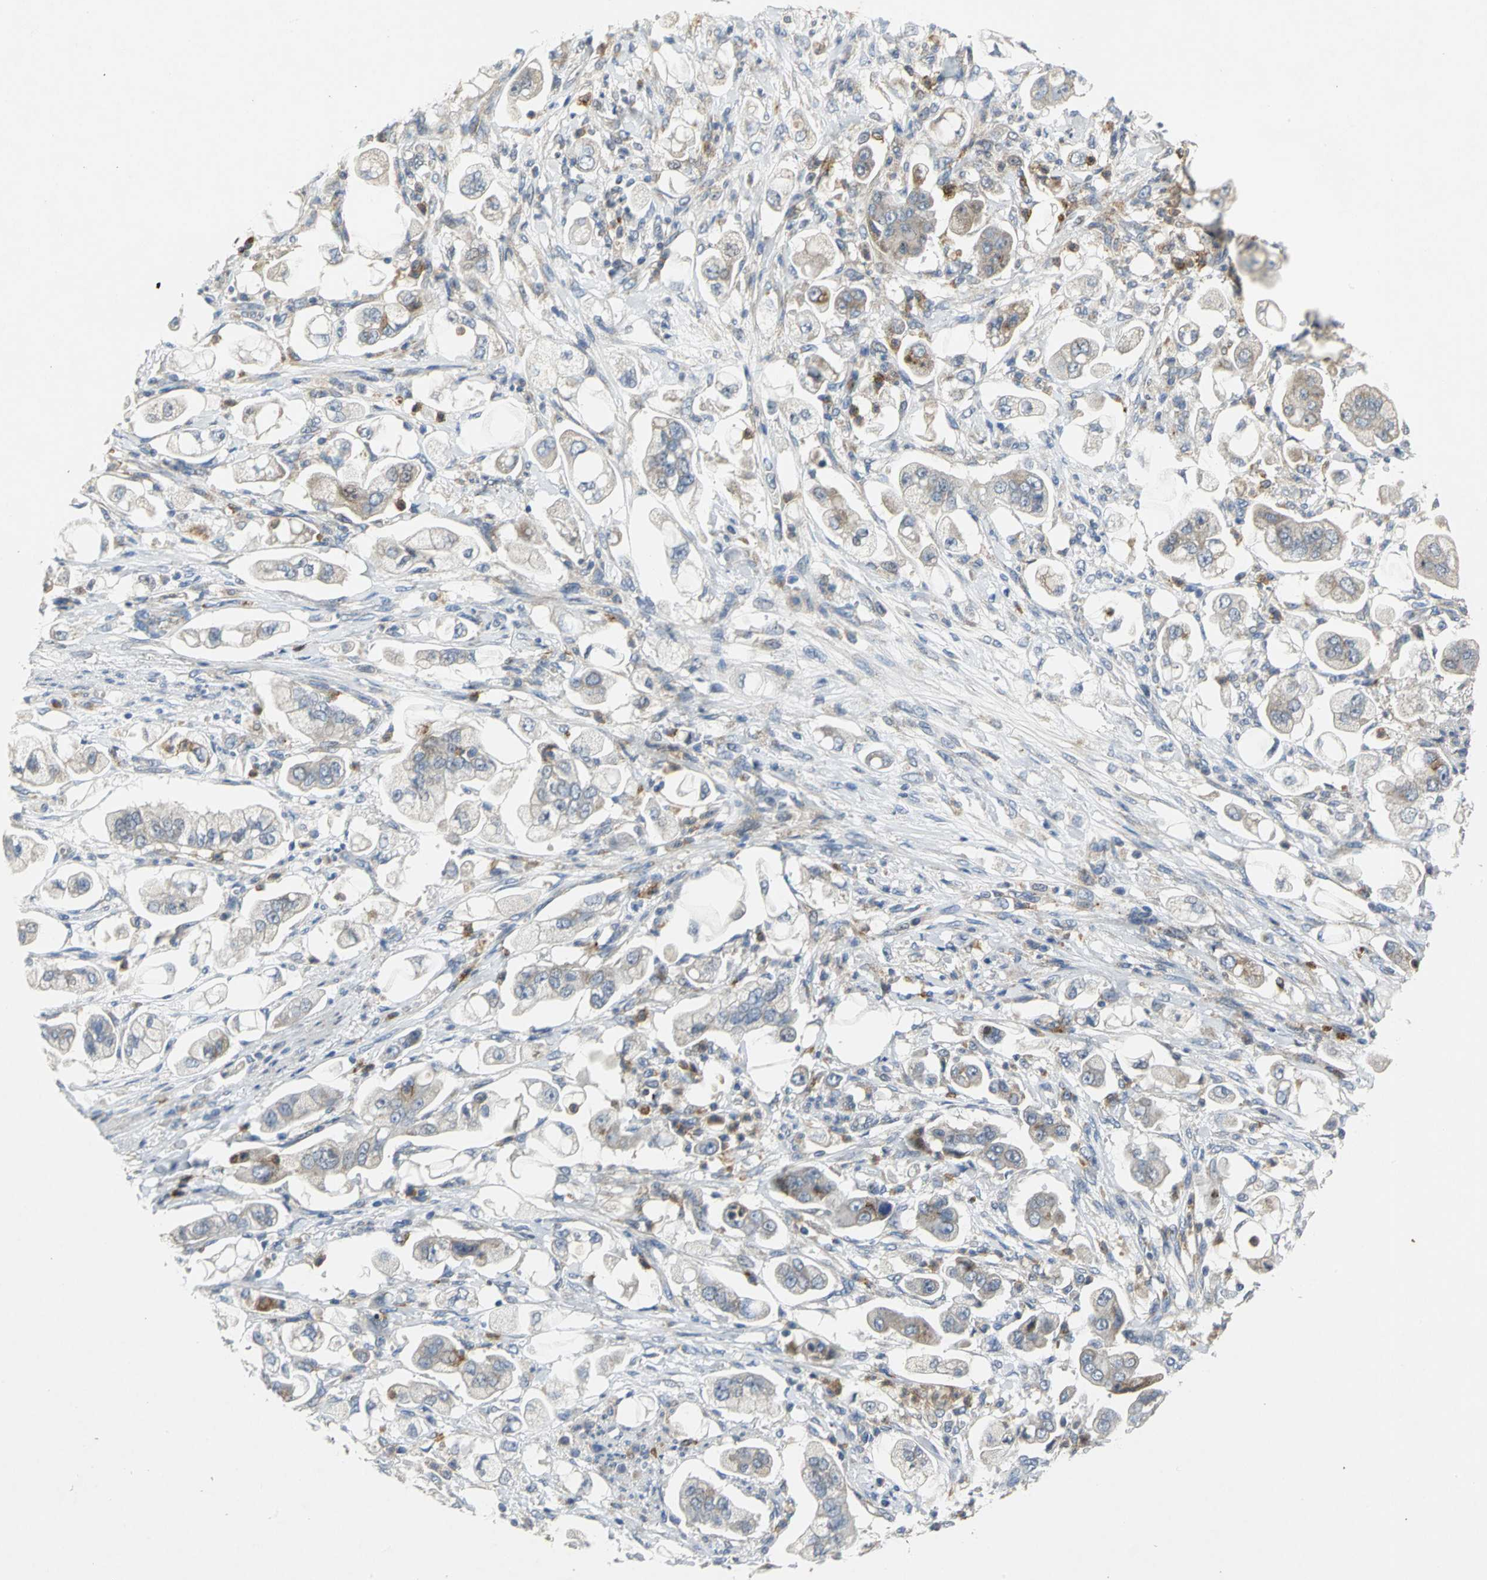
{"staining": {"intensity": "weak", "quantity": ">75%", "location": "cytoplasmic/membranous"}, "tissue": "stomach cancer", "cell_type": "Tumor cells", "image_type": "cancer", "snomed": [{"axis": "morphology", "description": "Adenocarcinoma, NOS"}, {"axis": "topography", "description": "Stomach"}], "caption": "High-power microscopy captured an immunohistochemistry micrograph of stomach adenocarcinoma, revealing weak cytoplasmic/membranous positivity in about >75% of tumor cells. (Brightfield microscopy of DAB IHC at high magnification).", "gene": "SPPL2B", "patient": {"sex": "male", "age": 62}}